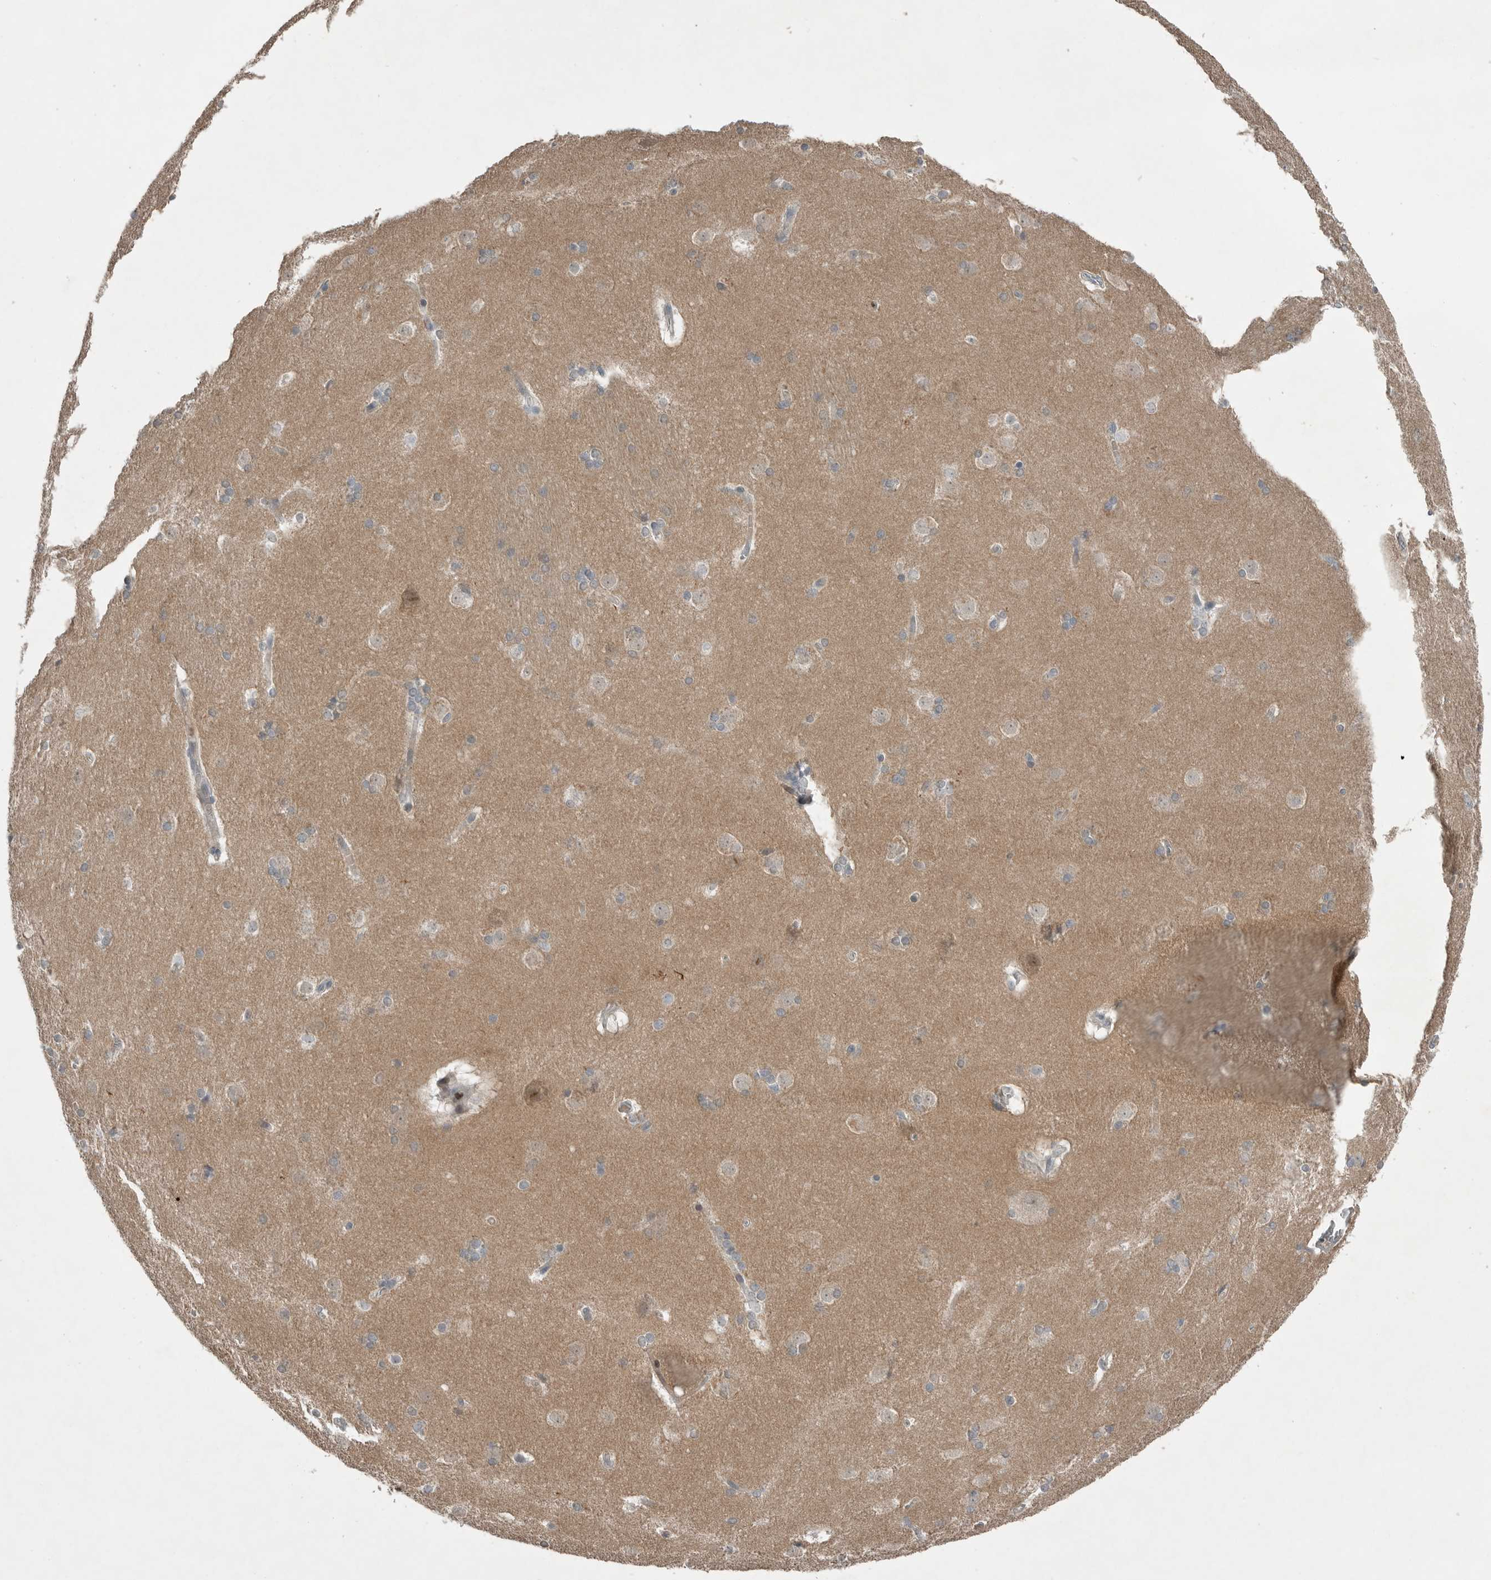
{"staining": {"intensity": "negative", "quantity": "none", "location": "none"}, "tissue": "caudate", "cell_type": "Glial cells", "image_type": "normal", "snomed": [{"axis": "morphology", "description": "Normal tissue, NOS"}, {"axis": "topography", "description": "Lateral ventricle wall"}], "caption": "DAB immunohistochemical staining of unremarkable human caudate exhibits no significant expression in glial cells.", "gene": "MFAP3L", "patient": {"sex": "female", "age": 19}}